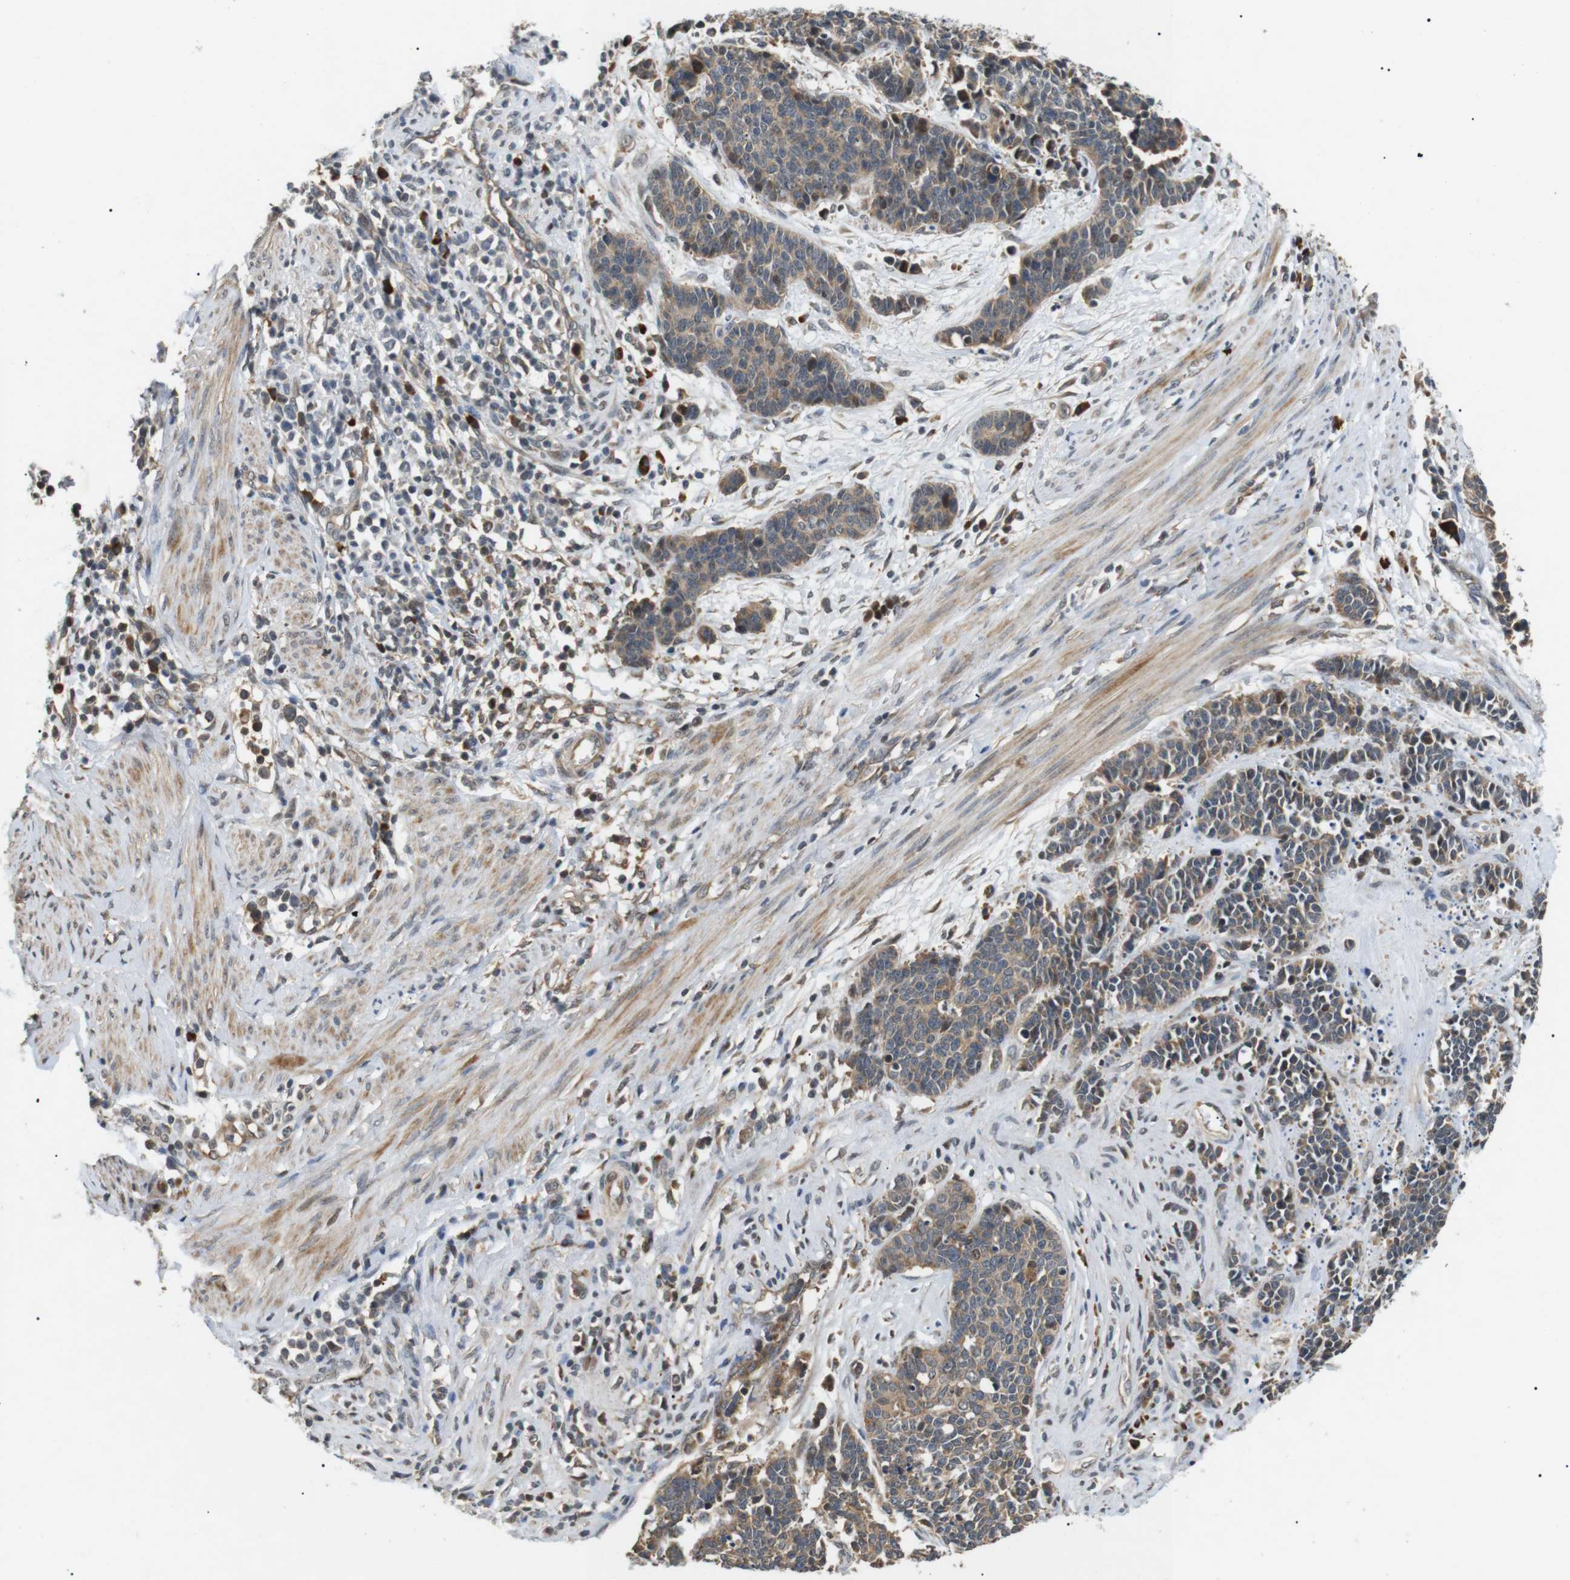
{"staining": {"intensity": "weak", "quantity": ">75%", "location": "cytoplasmic/membranous"}, "tissue": "cervical cancer", "cell_type": "Tumor cells", "image_type": "cancer", "snomed": [{"axis": "morphology", "description": "Squamous cell carcinoma, NOS"}, {"axis": "topography", "description": "Cervix"}], "caption": "Immunohistochemical staining of cervical squamous cell carcinoma displays low levels of weak cytoplasmic/membranous protein staining in approximately >75% of tumor cells.", "gene": "HSPA13", "patient": {"sex": "female", "age": 35}}